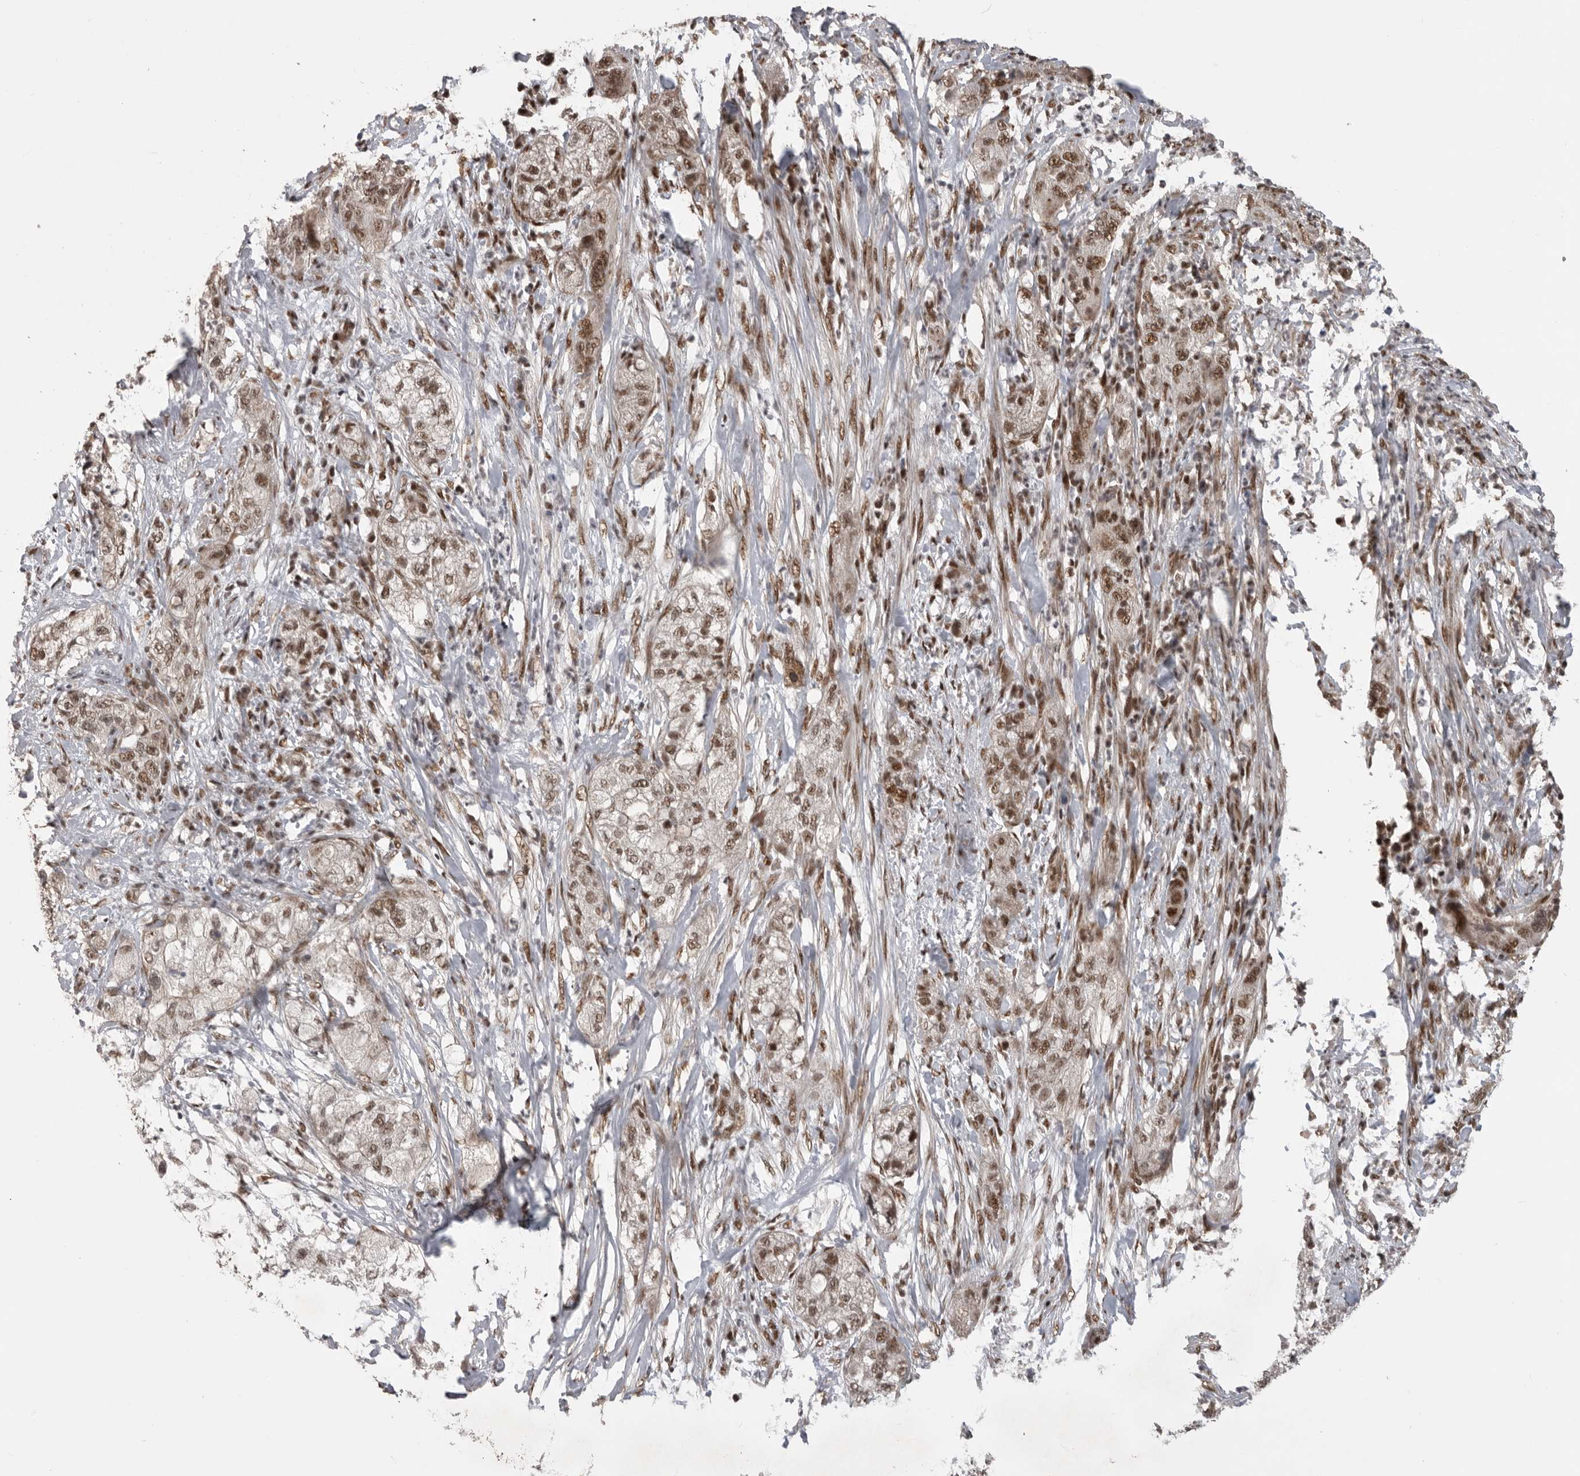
{"staining": {"intensity": "moderate", "quantity": ">75%", "location": "nuclear"}, "tissue": "pancreatic cancer", "cell_type": "Tumor cells", "image_type": "cancer", "snomed": [{"axis": "morphology", "description": "Adenocarcinoma, NOS"}, {"axis": "topography", "description": "Pancreas"}], "caption": "Moderate nuclear positivity for a protein is present in approximately >75% of tumor cells of pancreatic cancer using immunohistochemistry.", "gene": "CBLL1", "patient": {"sex": "female", "age": 78}}